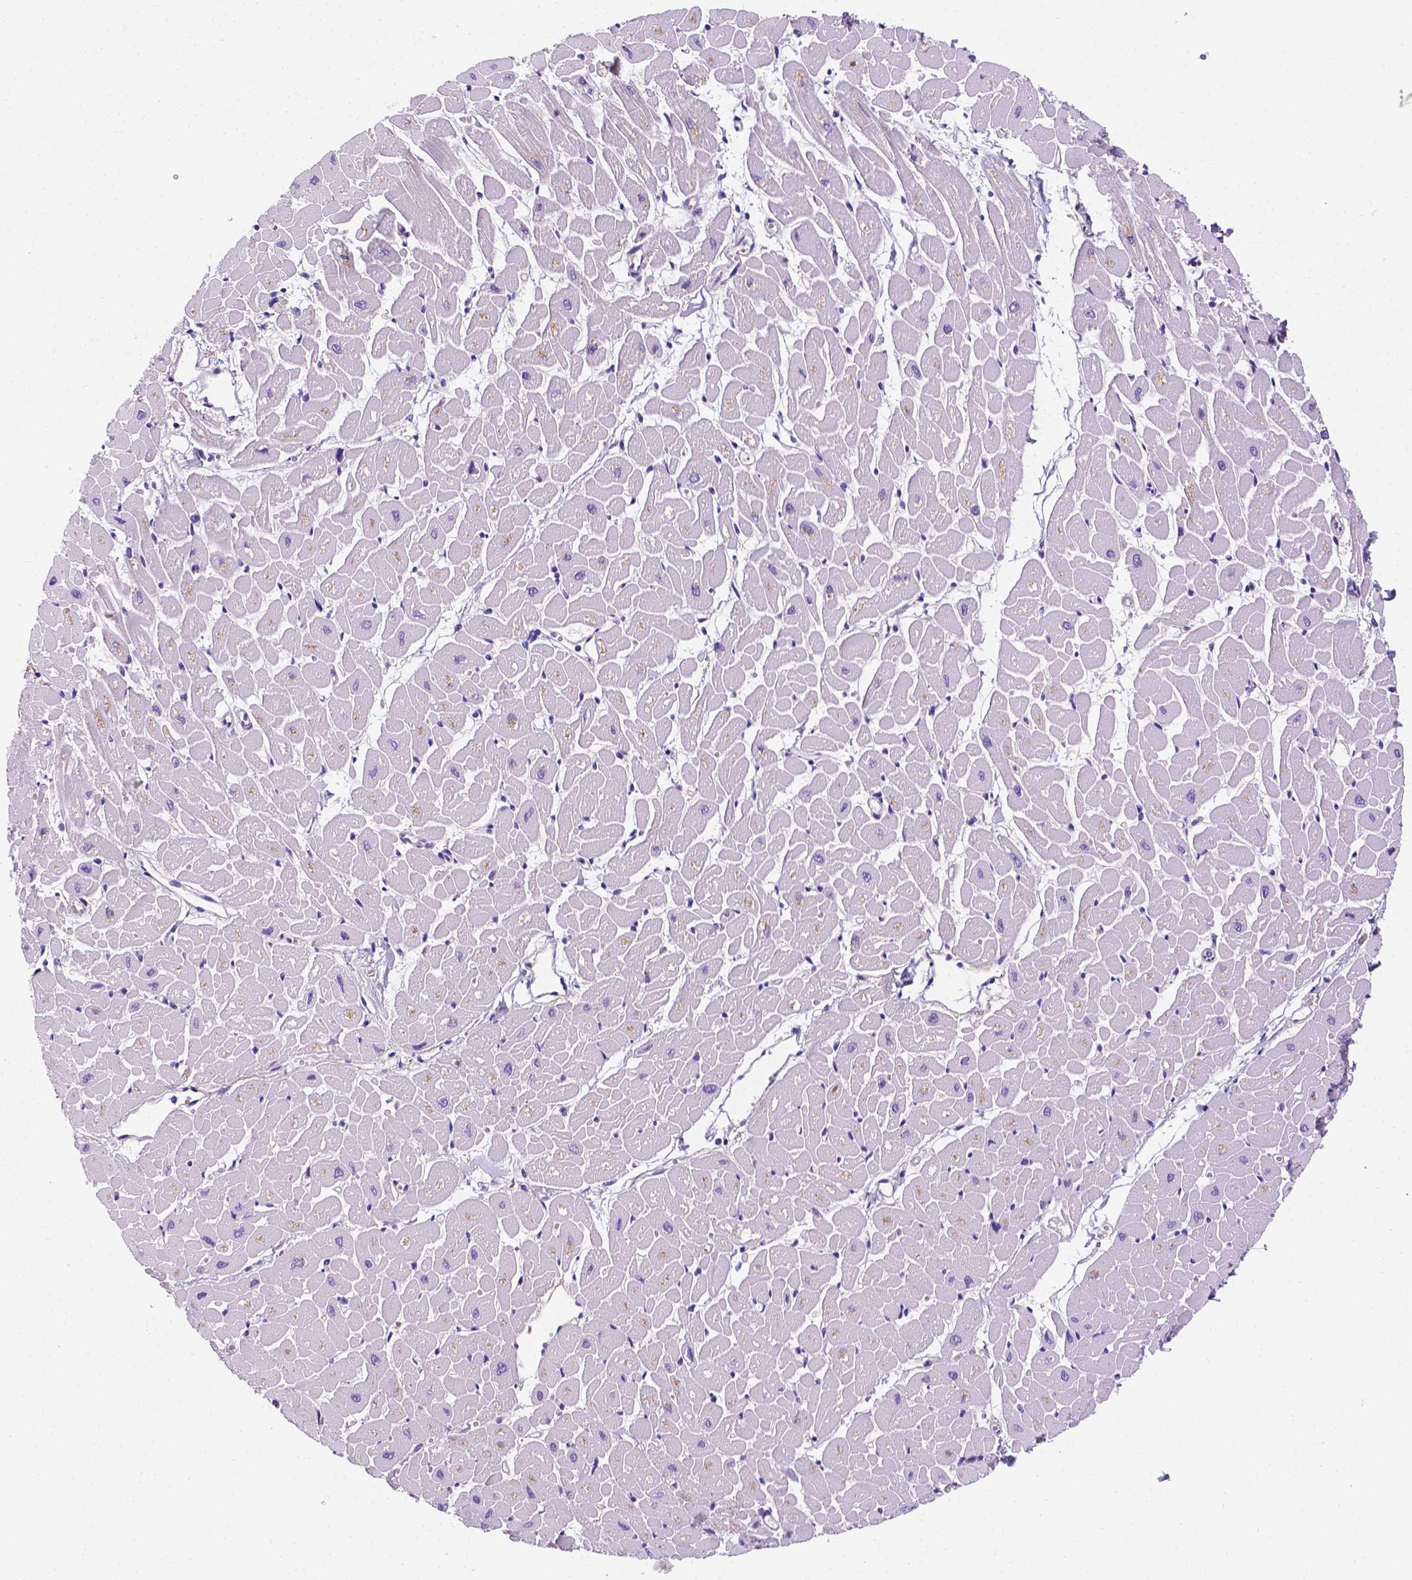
{"staining": {"intensity": "negative", "quantity": "none", "location": "none"}, "tissue": "heart muscle", "cell_type": "Cardiomyocytes", "image_type": "normal", "snomed": [{"axis": "morphology", "description": "Normal tissue, NOS"}, {"axis": "topography", "description": "Heart"}], "caption": "DAB immunohistochemical staining of unremarkable heart muscle exhibits no significant expression in cardiomyocytes. (DAB (3,3'-diaminobenzidine) immunohistochemistry, high magnification).", "gene": "APOE", "patient": {"sex": "male", "age": 57}}